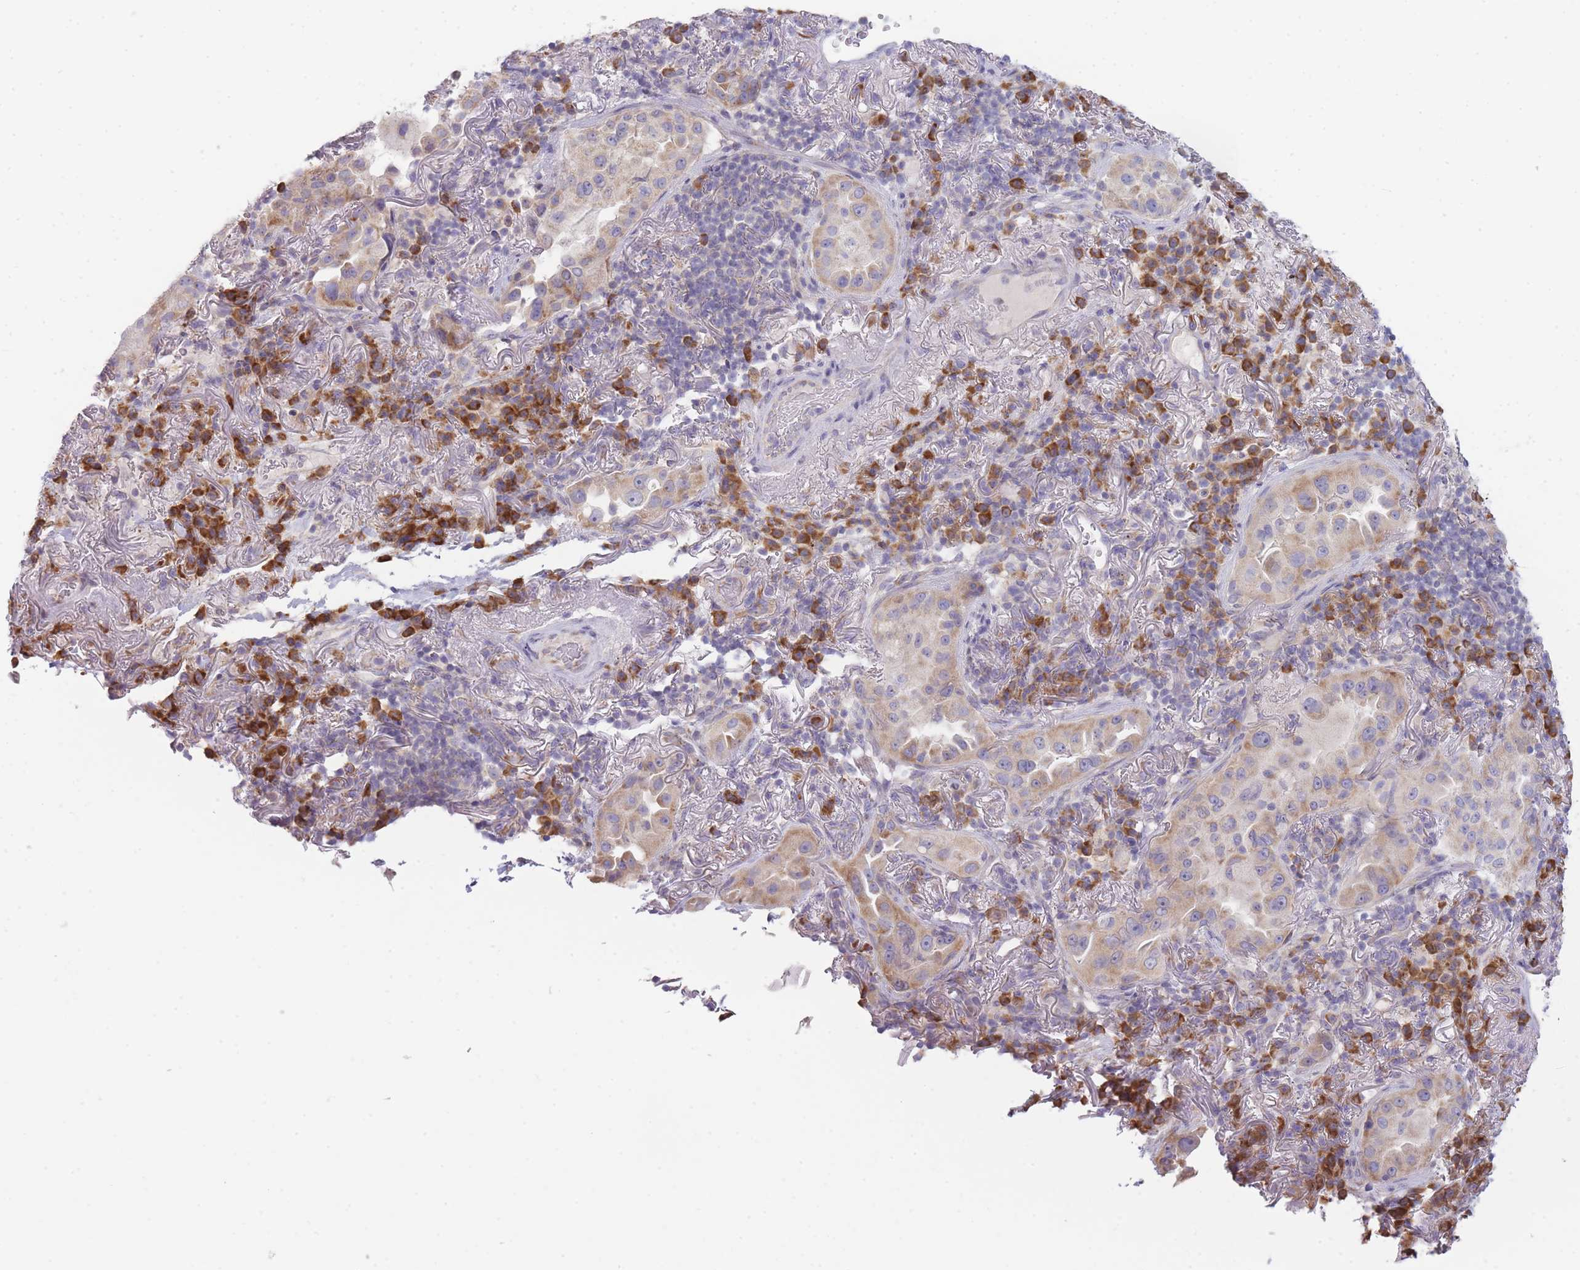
{"staining": {"intensity": "weak", "quantity": "25%-75%", "location": "cytoplasmic/membranous"}, "tissue": "lung cancer", "cell_type": "Tumor cells", "image_type": "cancer", "snomed": [{"axis": "morphology", "description": "Adenocarcinoma, NOS"}, {"axis": "topography", "description": "Lung"}], "caption": "Immunohistochemical staining of human lung adenocarcinoma demonstrates low levels of weak cytoplasmic/membranous protein staining in approximately 25%-75% of tumor cells. The staining was performed using DAB to visualize the protein expression in brown, while the nuclei were stained in blue with hematoxylin (Magnification: 20x).", "gene": "OR5L2", "patient": {"sex": "female", "age": 69}}